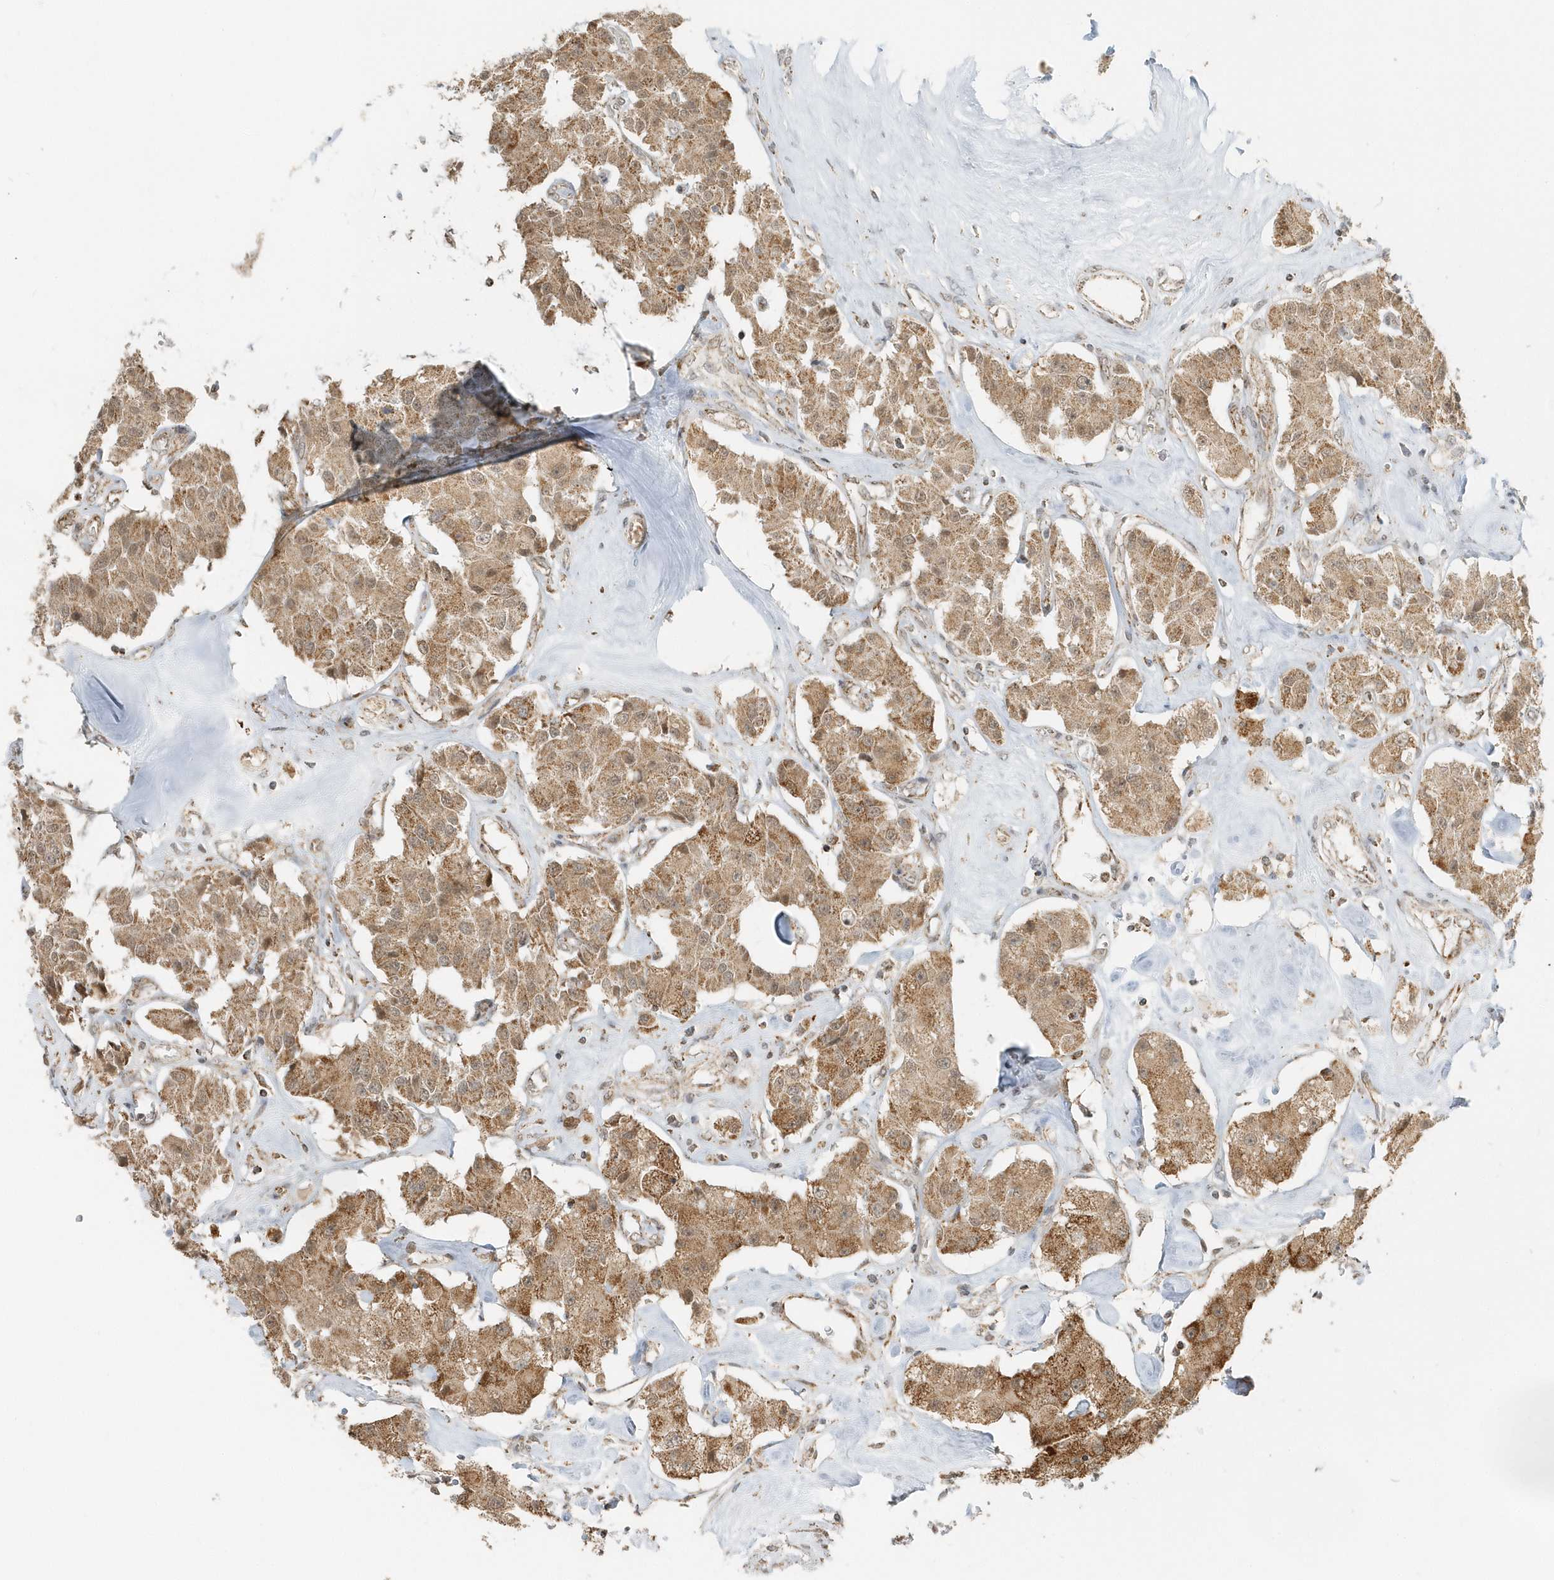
{"staining": {"intensity": "moderate", "quantity": ">75%", "location": "cytoplasmic/membranous,nuclear"}, "tissue": "carcinoid", "cell_type": "Tumor cells", "image_type": "cancer", "snomed": [{"axis": "morphology", "description": "Carcinoid, malignant, NOS"}, {"axis": "topography", "description": "Pancreas"}], "caption": "This is a photomicrograph of immunohistochemistry (IHC) staining of carcinoid, which shows moderate expression in the cytoplasmic/membranous and nuclear of tumor cells.", "gene": "PSMD6", "patient": {"sex": "male", "age": 41}}